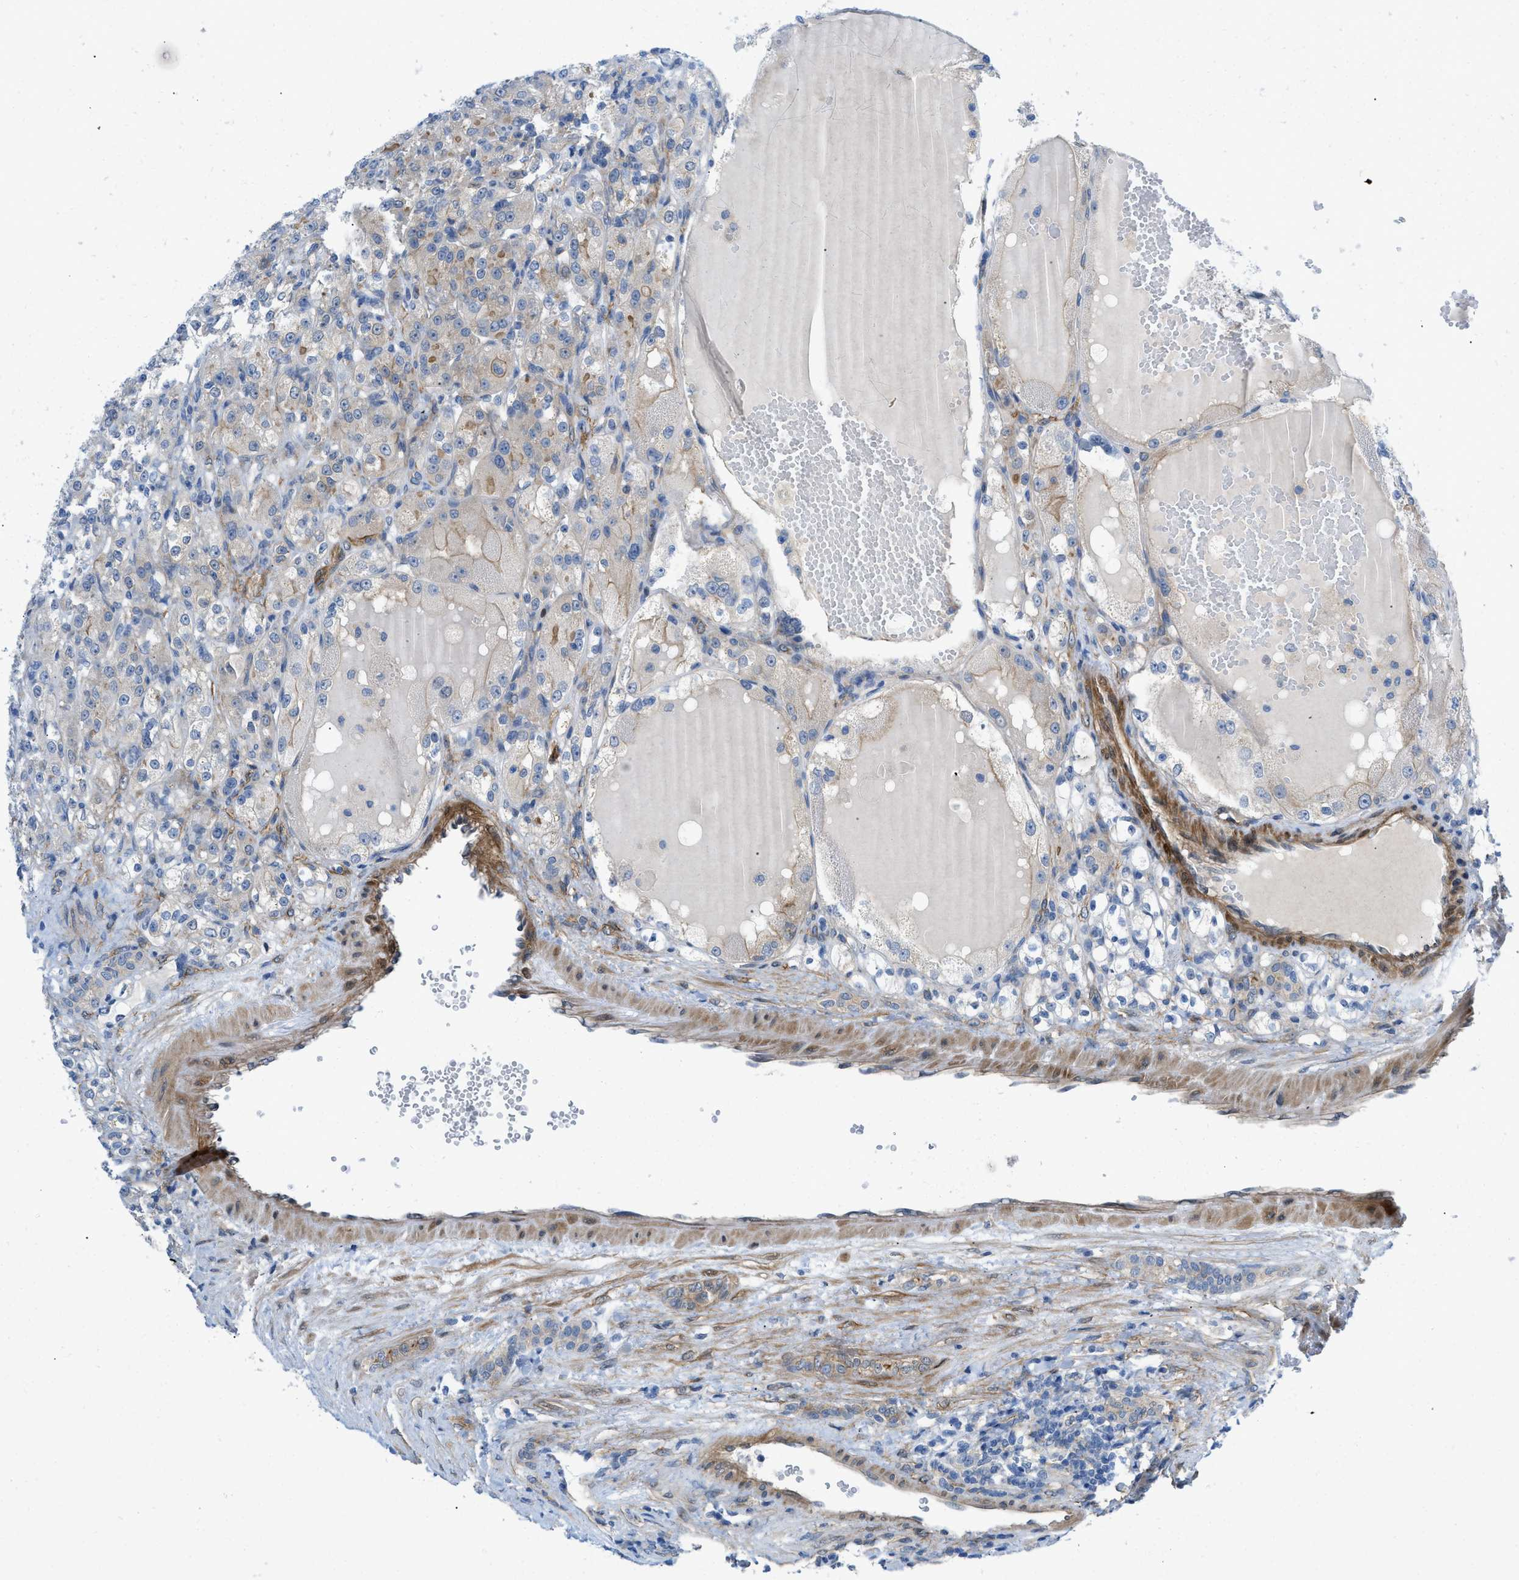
{"staining": {"intensity": "weak", "quantity": "25%-75%", "location": "cytoplasmic/membranous"}, "tissue": "renal cancer", "cell_type": "Tumor cells", "image_type": "cancer", "snomed": [{"axis": "morphology", "description": "Normal tissue, NOS"}, {"axis": "morphology", "description": "Adenocarcinoma, NOS"}, {"axis": "topography", "description": "Kidney"}], "caption": "Adenocarcinoma (renal) was stained to show a protein in brown. There is low levels of weak cytoplasmic/membranous positivity in approximately 25%-75% of tumor cells.", "gene": "PDLIM5", "patient": {"sex": "male", "age": 61}}